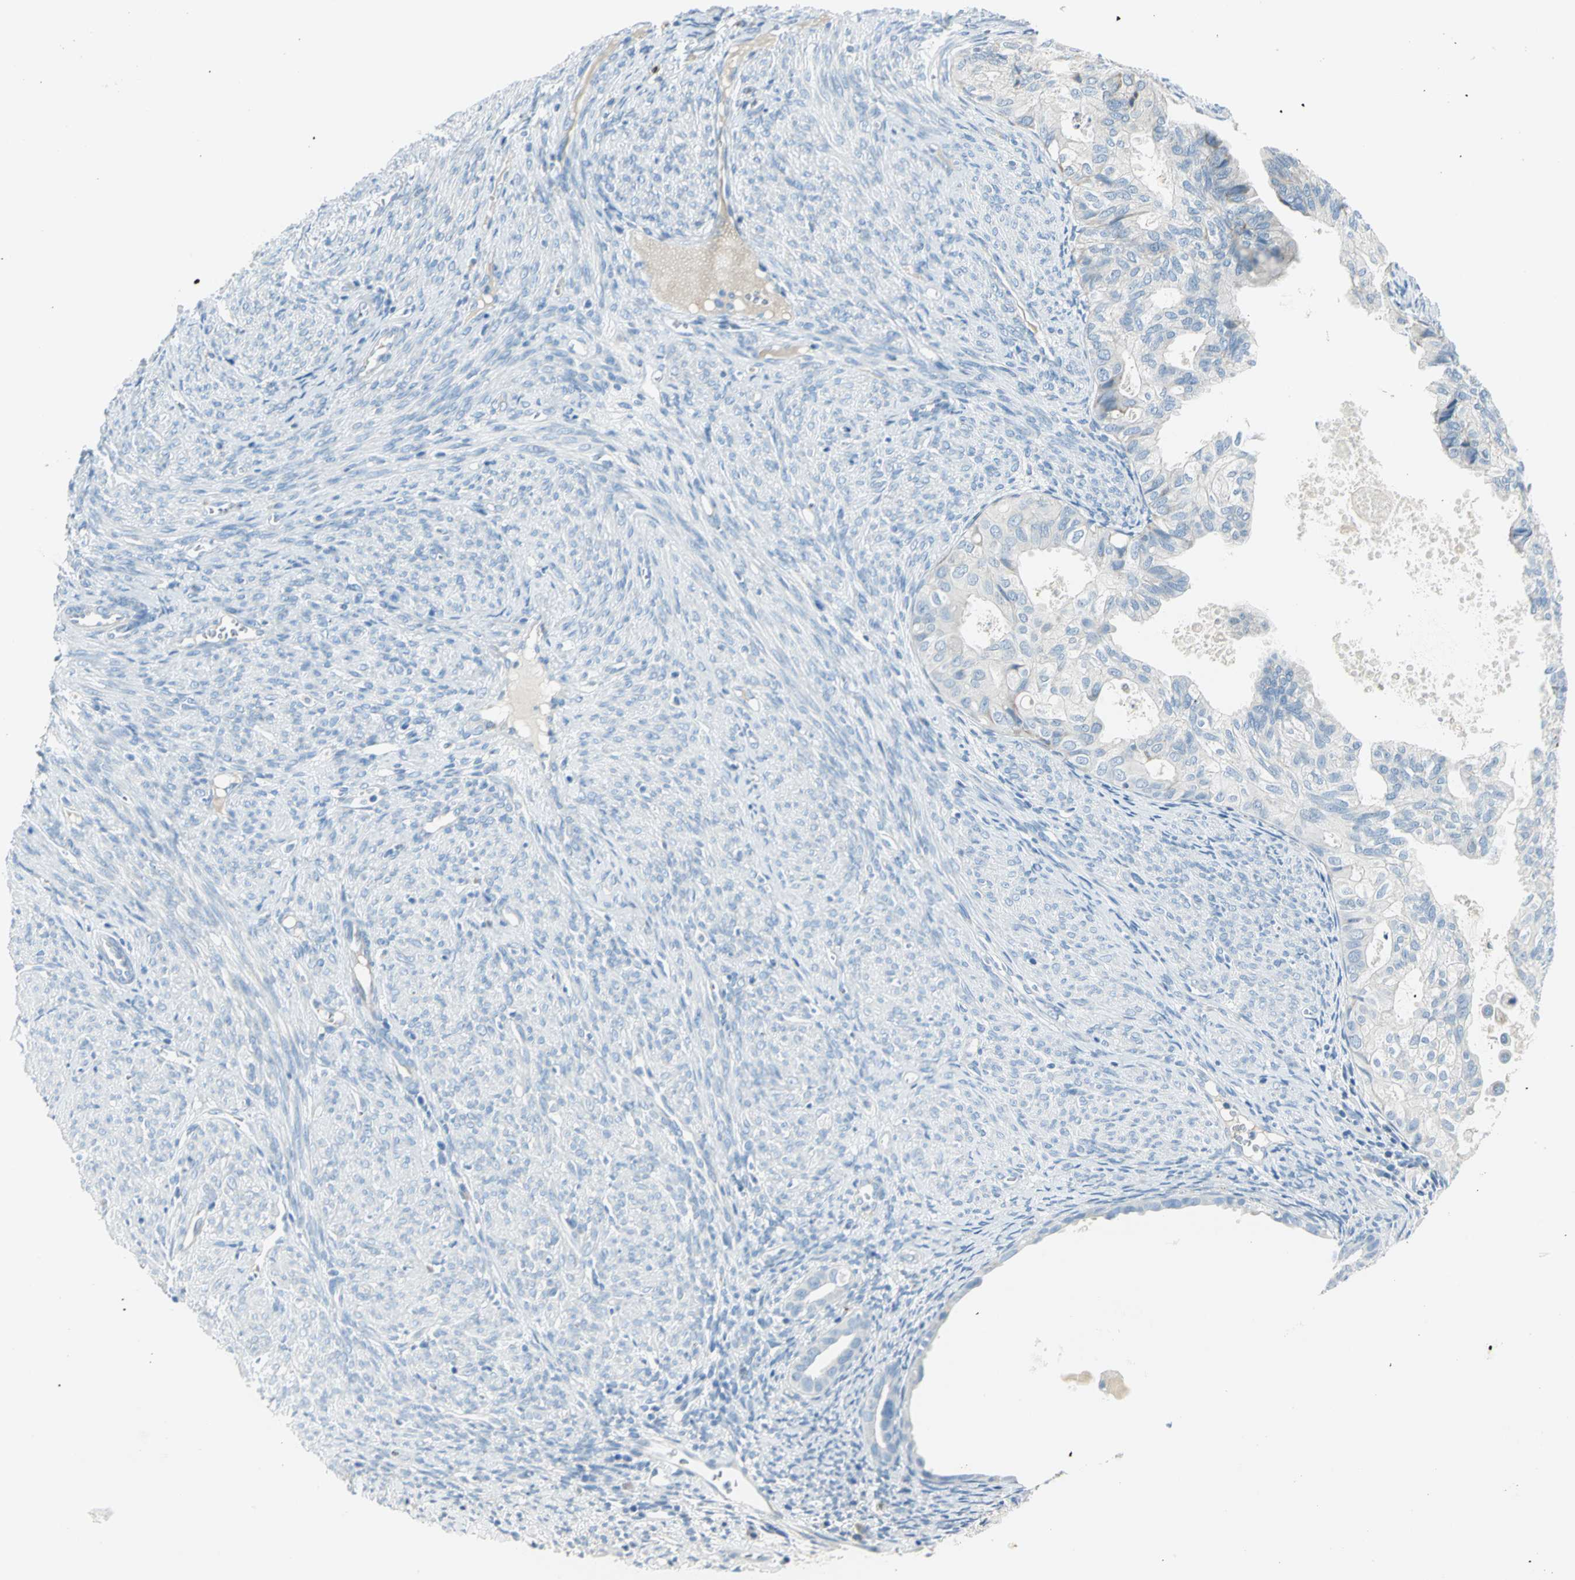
{"staining": {"intensity": "negative", "quantity": "none", "location": "none"}, "tissue": "cervical cancer", "cell_type": "Tumor cells", "image_type": "cancer", "snomed": [{"axis": "morphology", "description": "Normal tissue, NOS"}, {"axis": "morphology", "description": "Adenocarcinoma, NOS"}, {"axis": "topography", "description": "Cervix"}, {"axis": "topography", "description": "Endometrium"}], "caption": "The IHC micrograph has no significant expression in tumor cells of cervical cancer tissue.", "gene": "ALOX15", "patient": {"sex": "female", "age": 86}}